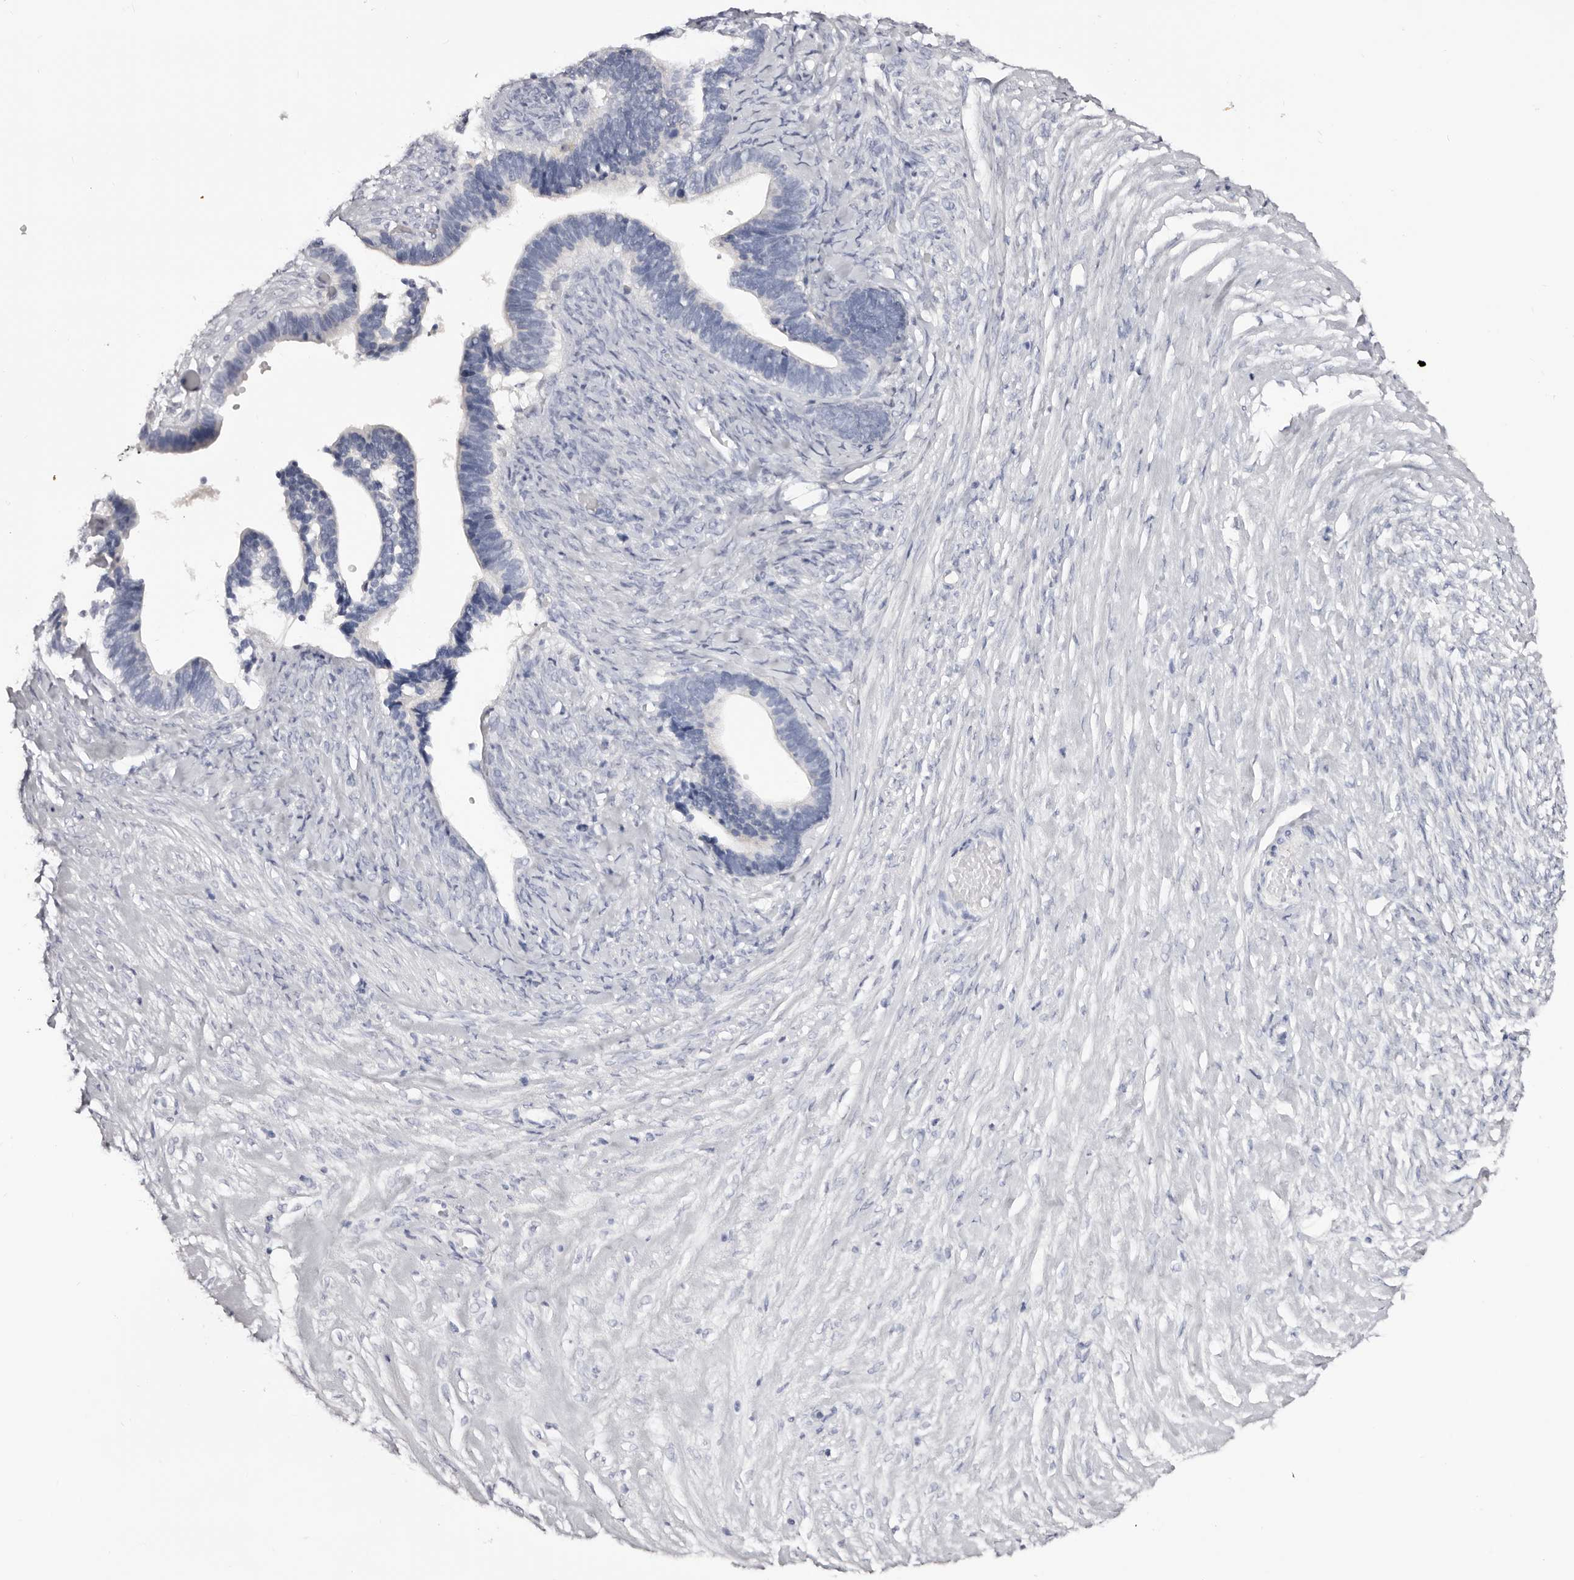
{"staining": {"intensity": "negative", "quantity": "none", "location": "none"}, "tissue": "ovarian cancer", "cell_type": "Tumor cells", "image_type": "cancer", "snomed": [{"axis": "morphology", "description": "Cystadenocarcinoma, serous, NOS"}, {"axis": "topography", "description": "Ovary"}], "caption": "Immunohistochemical staining of ovarian cancer (serous cystadenocarcinoma) reveals no significant positivity in tumor cells.", "gene": "AKNAD1", "patient": {"sex": "female", "age": 56}}